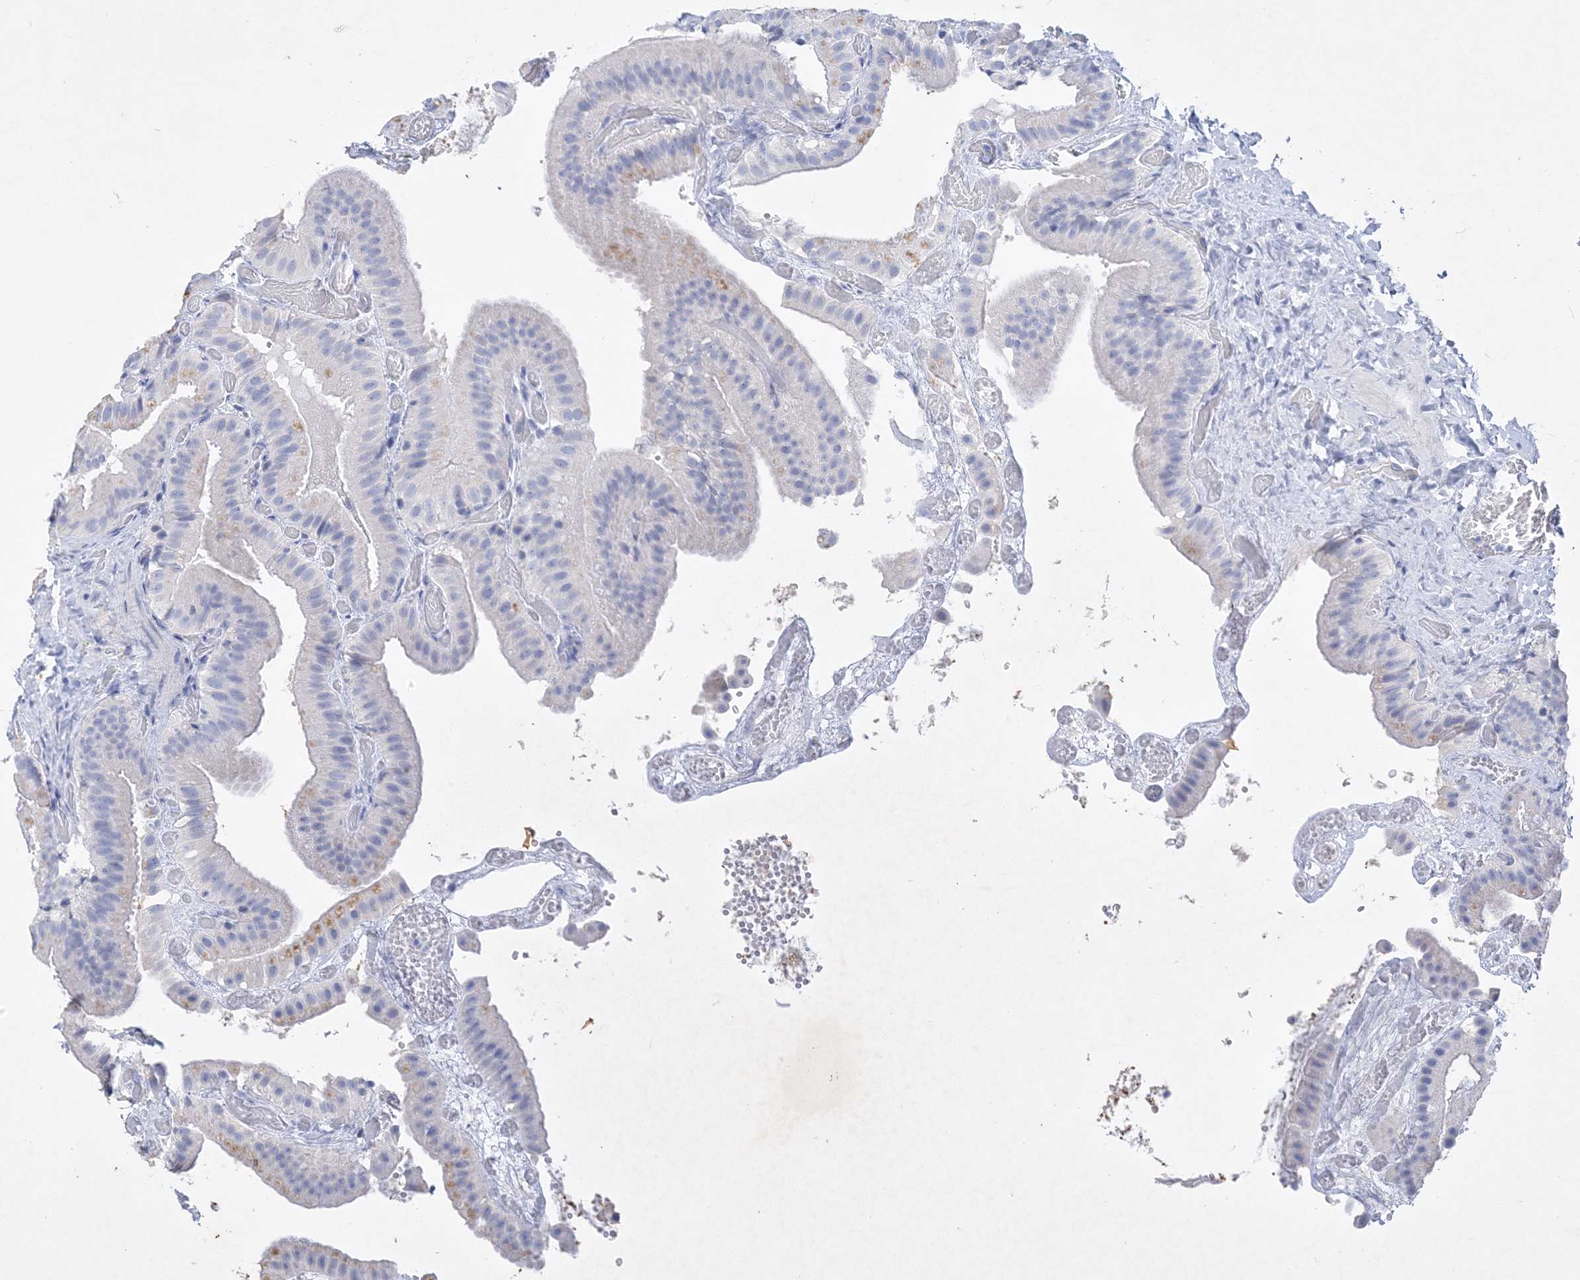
{"staining": {"intensity": "negative", "quantity": "none", "location": "none"}, "tissue": "gallbladder", "cell_type": "Glandular cells", "image_type": "normal", "snomed": [{"axis": "morphology", "description": "Normal tissue, NOS"}, {"axis": "topography", "description": "Gallbladder"}], "caption": "Immunohistochemistry of normal gallbladder exhibits no positivity in glandular cells.", "gene": "COPS8", "patient": {"sex": "female", "age": 64}}